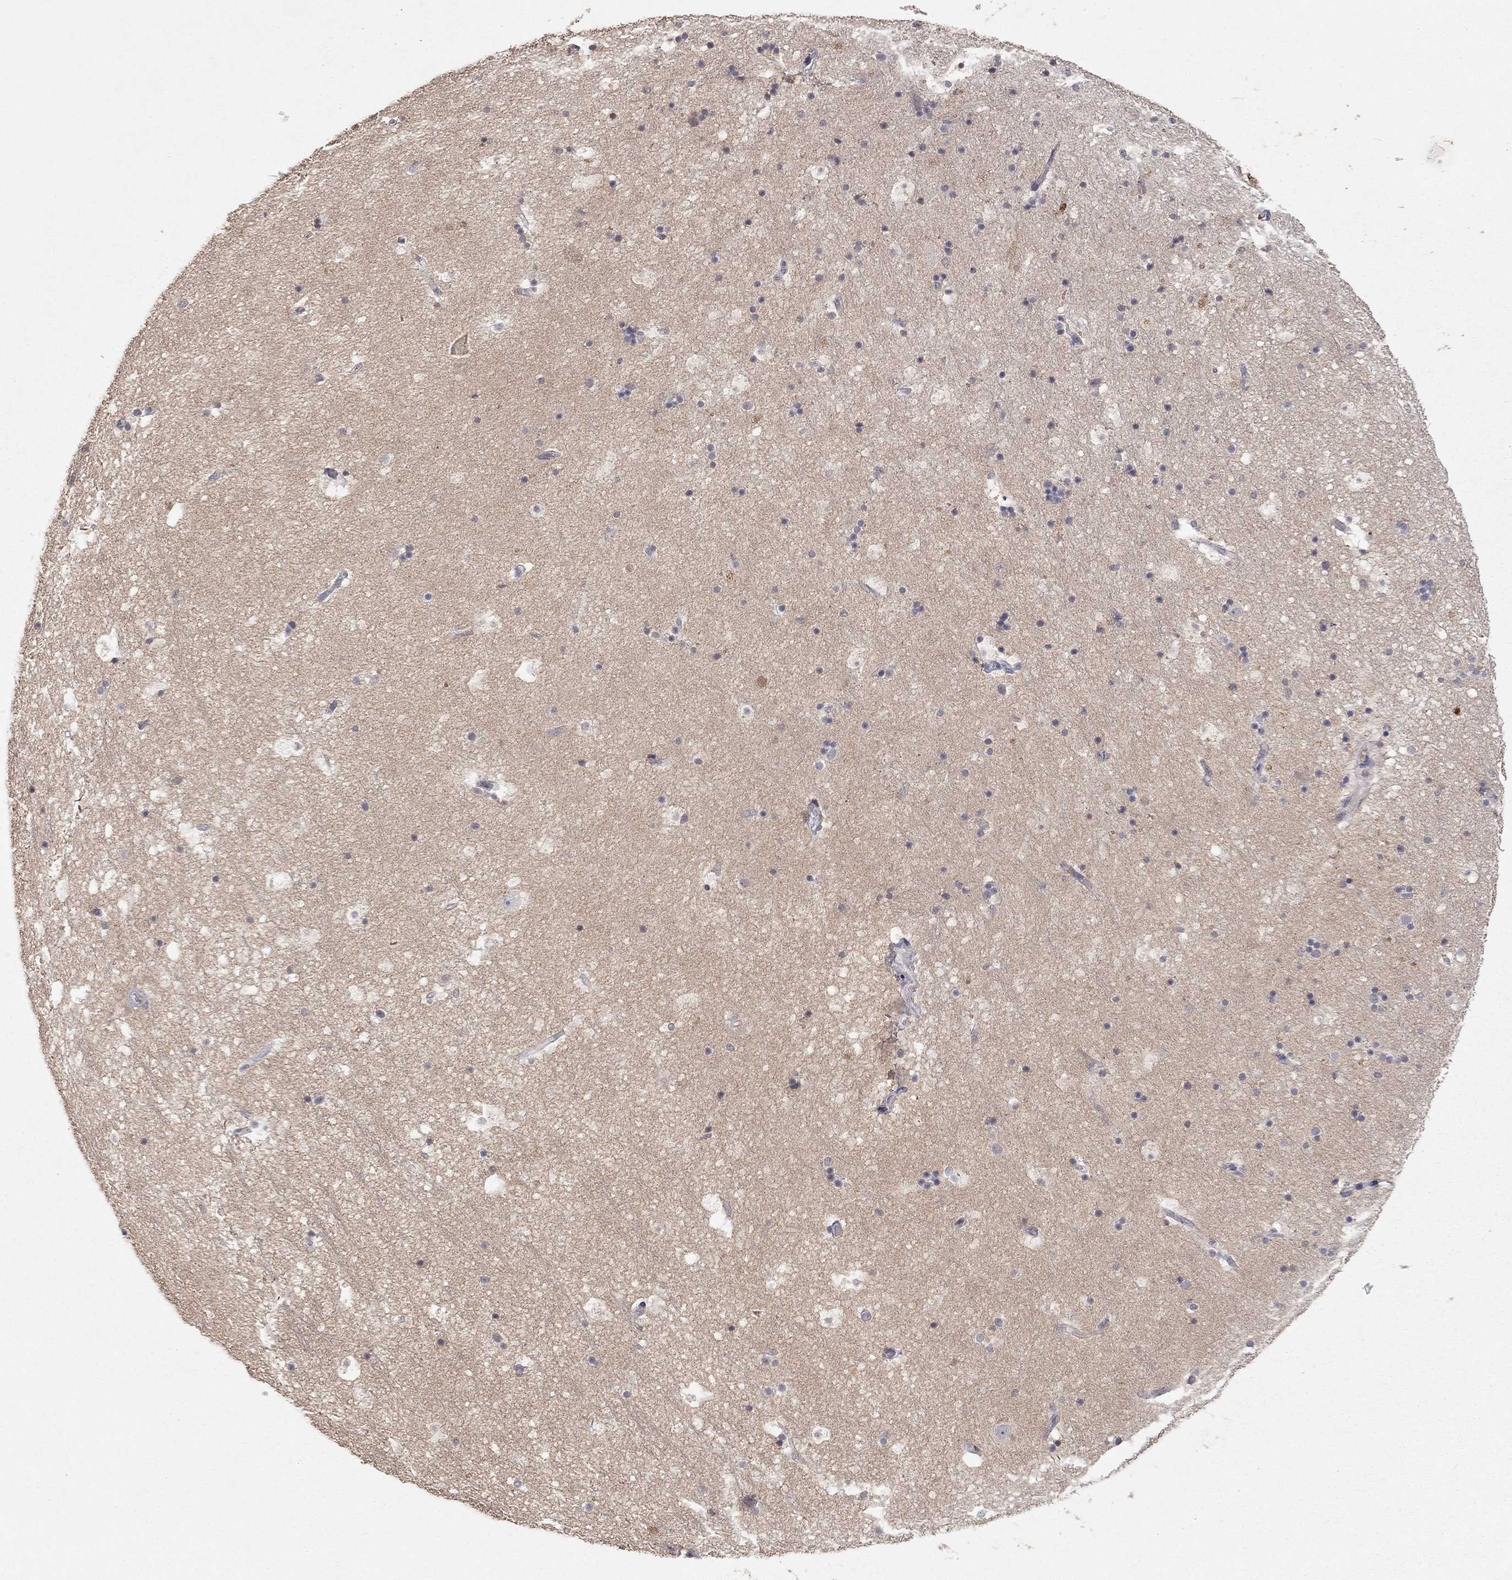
{"staining": {"intensity": "negative", "quantity": "none", "location": "none"}, "tissue": "hippocampus", "cell_type": "Glial cells", "image_type": "normal", "snomed": [{"axis": "morphology", "description": "Normal tissue, NOS"}, {"axis": "topography", "description": "Hippocampus"}], "caption": "Immunohistochemistry (IHC) micrograph of benign human hippocampus stained for a protein (brown), which shows no expression in glial cells. (DAB (3,3'-diaminobenzidine) immunohistochemistry with hematoxylin counter stain).", "gene": "SYT12", "patient": {"sex": "male", "age": 51}}